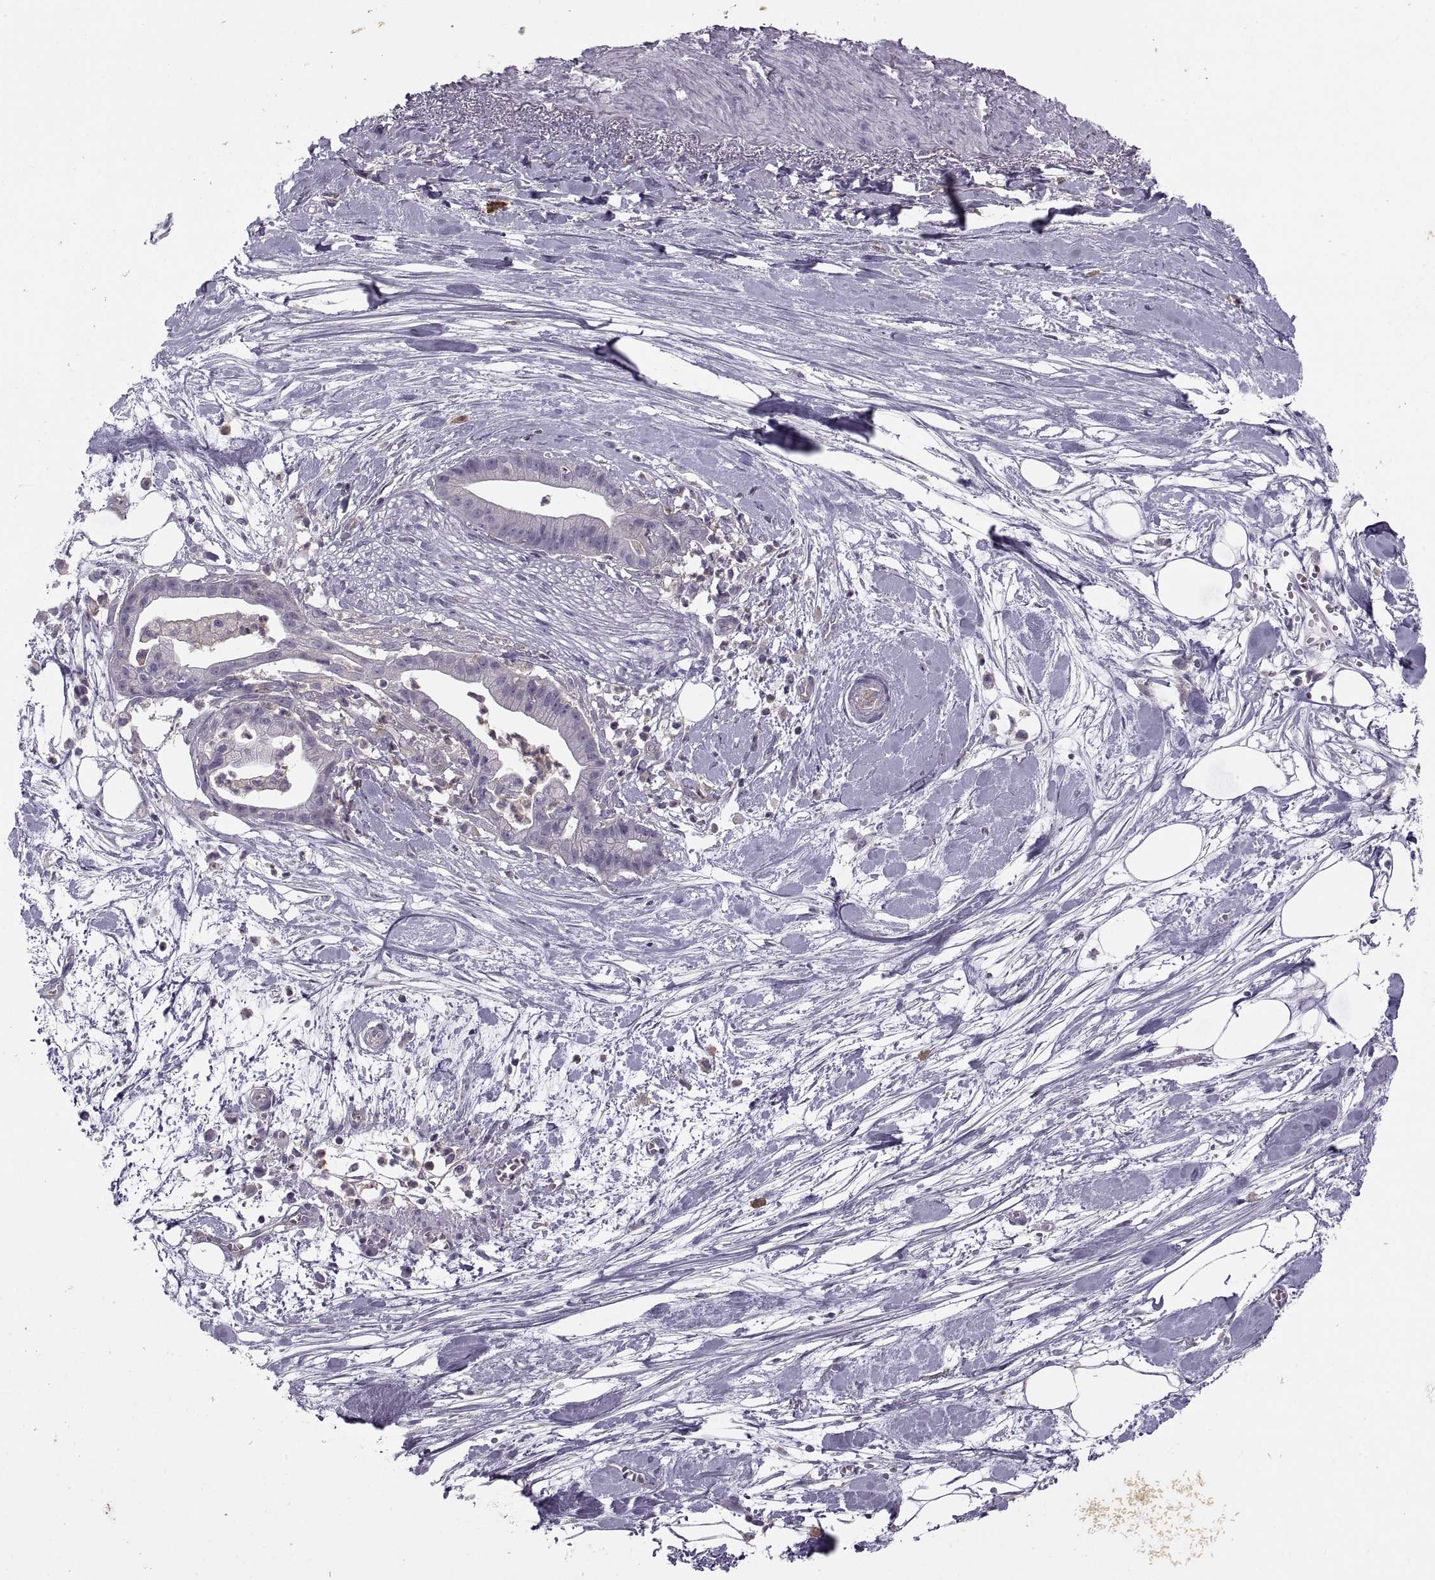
{"staining": {"intensity": "negative", "quantity": "none", "location": "none"}, "tissue": "pancreatic cancer", "cell_type": "Tumor cells", "image_type": "cancer", "snomed": [{"axis": "morphology", "description": "Normal tissue, NOS"}, {"axis": "morphology", "description": "Adenocarcinoma, NOS"}, {"axis": "topography", "description": "Lymph node"}, {"axis": "topography", "description": "Pancreas"}], "caption": "Immunohistochemical staining of pancreatic cancer (adenocarcinoma) reveals no significant expression in tumor cells. (DAB (3,3'-diaminobenzidine) IHC with hematoxylin counter stain).", "gene": "RALB", "patient": {"sex": "female", "age": 58}}